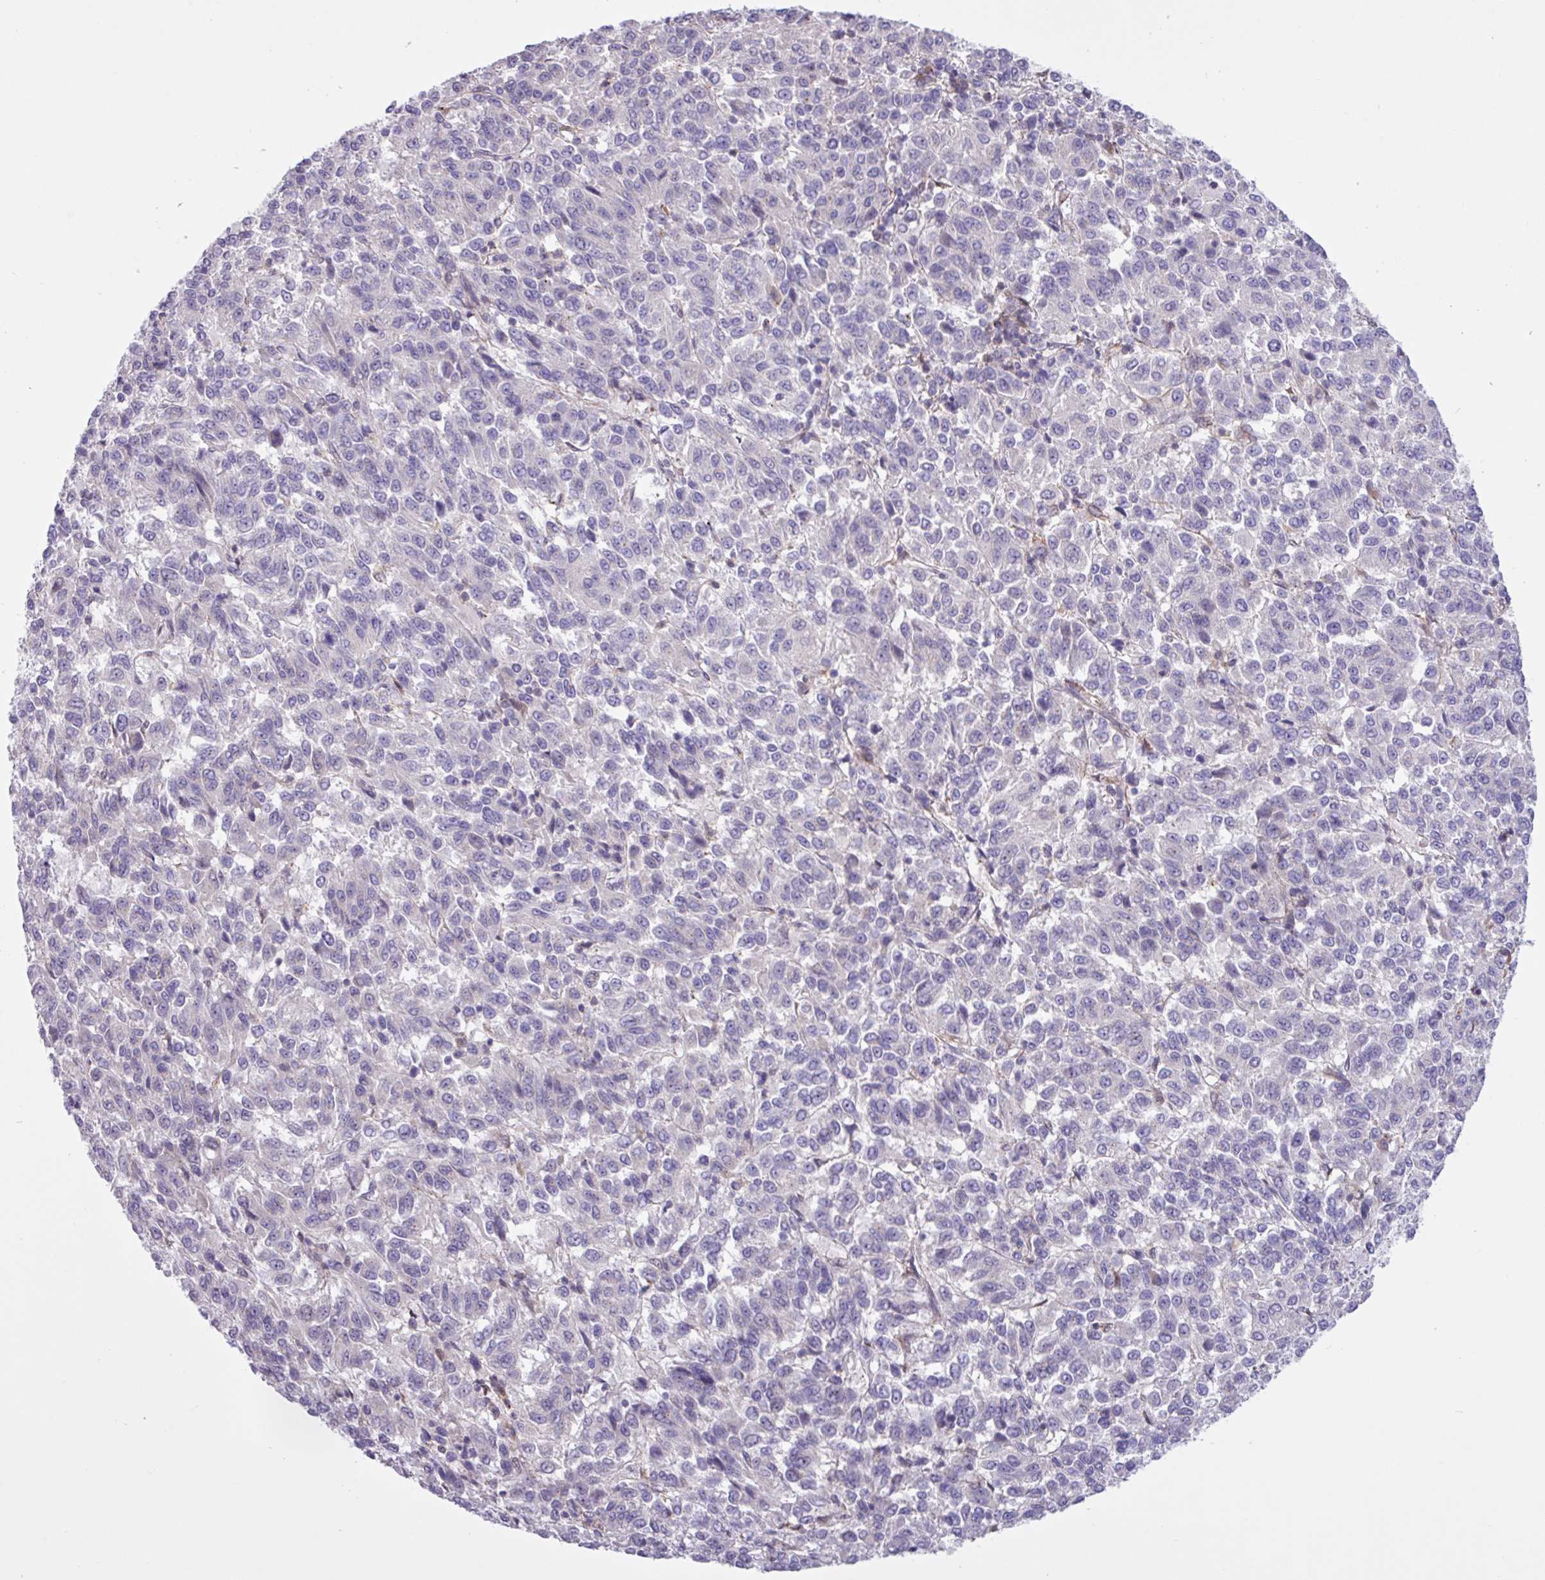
{"staining": {"intensity": "negative", "quantity": "none", "location": "none"}, "tissue": "melanoma", "cell_type": "Tumor cells", "image_type": "cancer", "snomed": [{"axis": "morphology", "description": "Malignant melanoma, Metastatic site"}, {"axis": "topography", "description": "Lung"}], "caption": "Tumor cells are negative for protein expression in human malignant melanoma (metastatic site).", "gene": "SPINK8", "patient": {"sex": "male", "age": 64}}